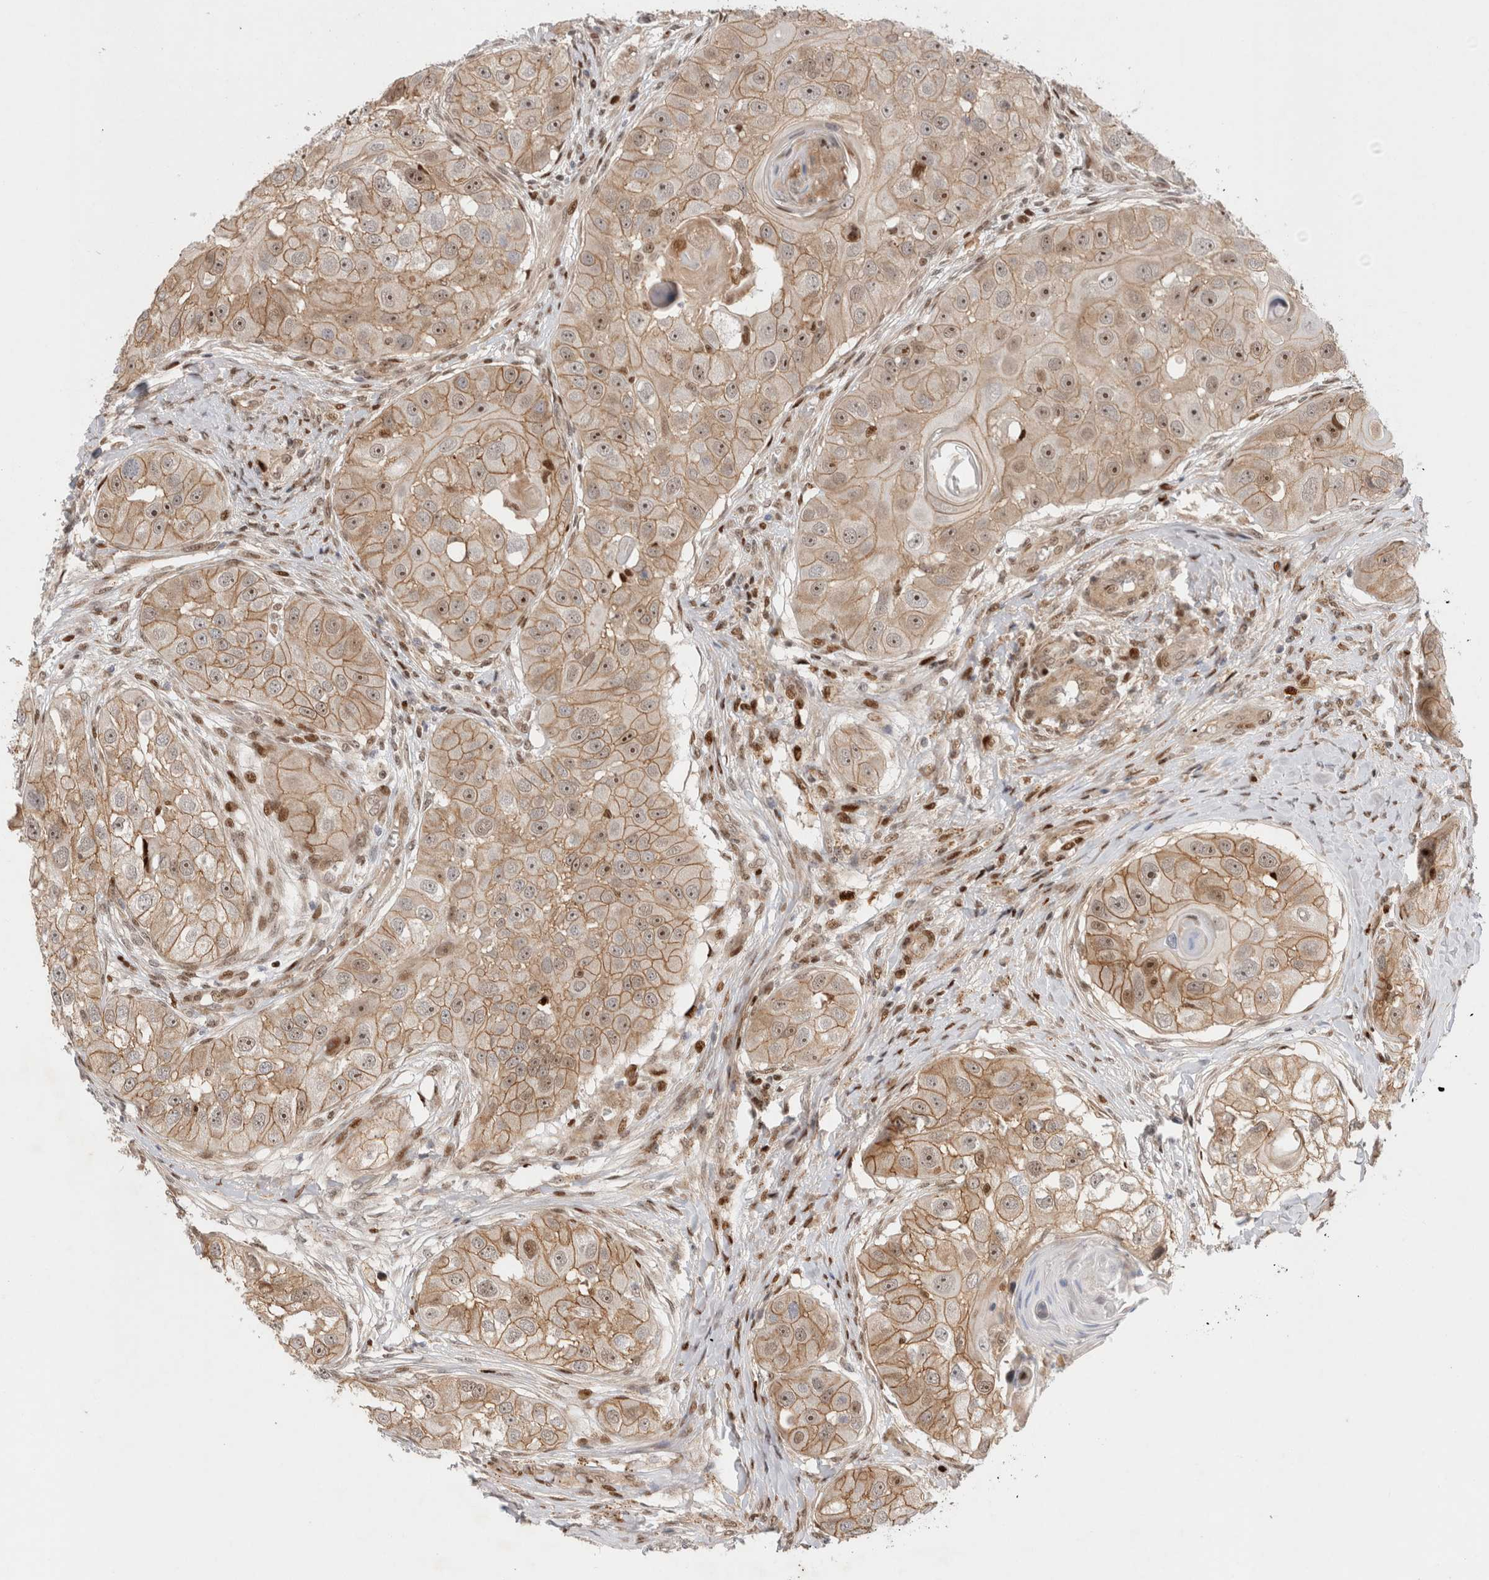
{"staining": {"intensity": "moderate", "quantity": ">75%", "location": "cytoplasmic/membranous,nuclear"}, "tissue": "head and neck cancer", "cell_type": "Tumor cells", "image_type": "cancer", "snomed": [{"axis": "morphology", "description": "Normal tissue, NOS"}, {"axis": "morphology", "description": "Squamous cell carcinoma, NOS"}, {"axis": "topography", "description": "Skeletal muscle"}, {"axis": "topography", "description": "Head-Neck"}], "caption": "IHC histopathology image of head and neck cancer stained for a protein (brown), which reveals medium levels of moderate cytoplasmic/membranous and nuclear expression in approximately >75% of tumor cells.", "gene": "TCF4", "patient": {"sex": "male", "age": 51}}